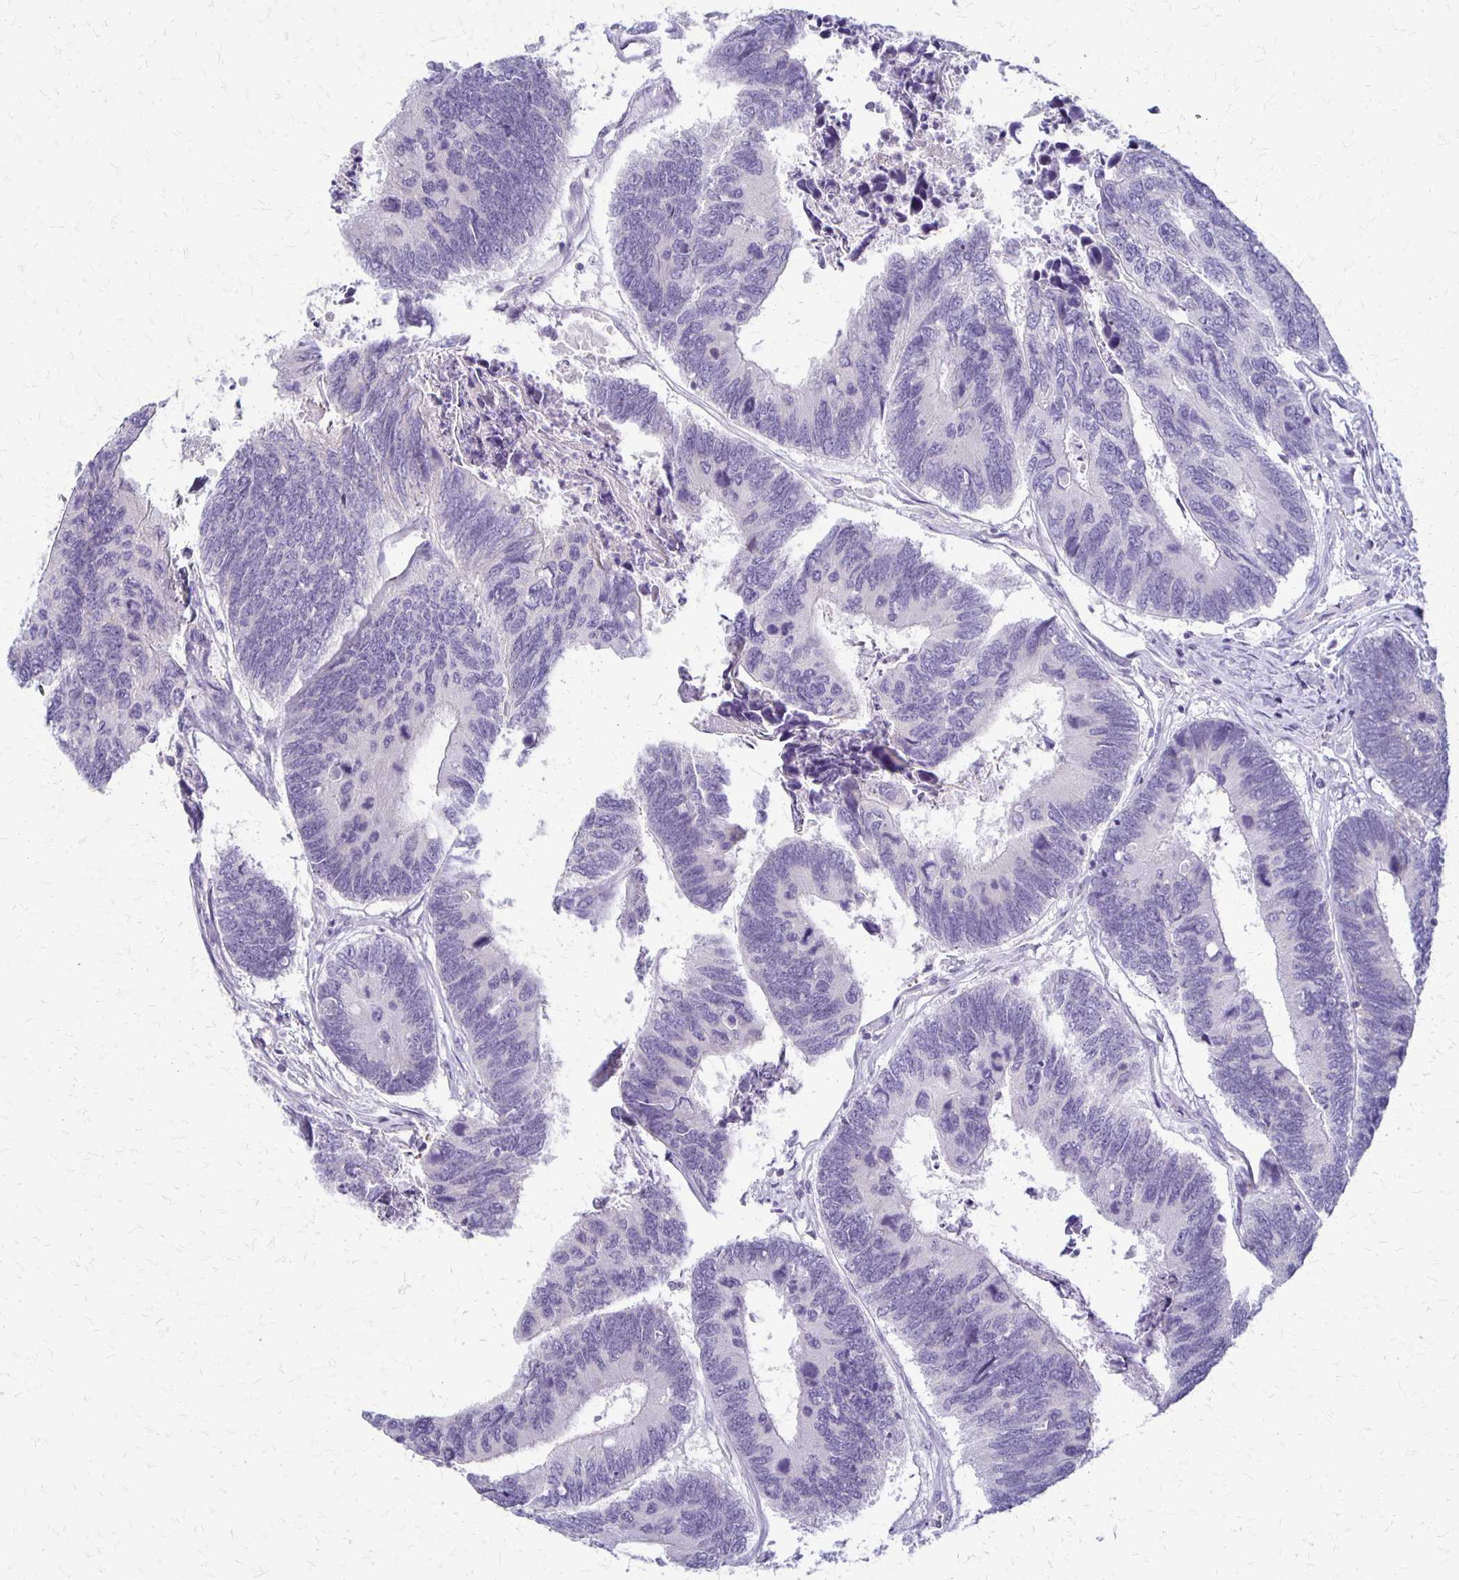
{"staining": {"intensity": "negative", "quantity": "none", "location": "none"}, "tissue": "colorectal cancer", "cell_type": "Tumor cells", "image_type": "cancer", "snomed": [{"axis": "morphology", "description": "Adenocarcinoma, NOS"}, {"axis": "topography", "description": "Colon"}], "caption": "This is an immunohistochemistry micrograph of human colorectal cancer. There is no expression in tumor cells.", "gene": "RHOC", "patient": {"sex": "female", "age": 67}}